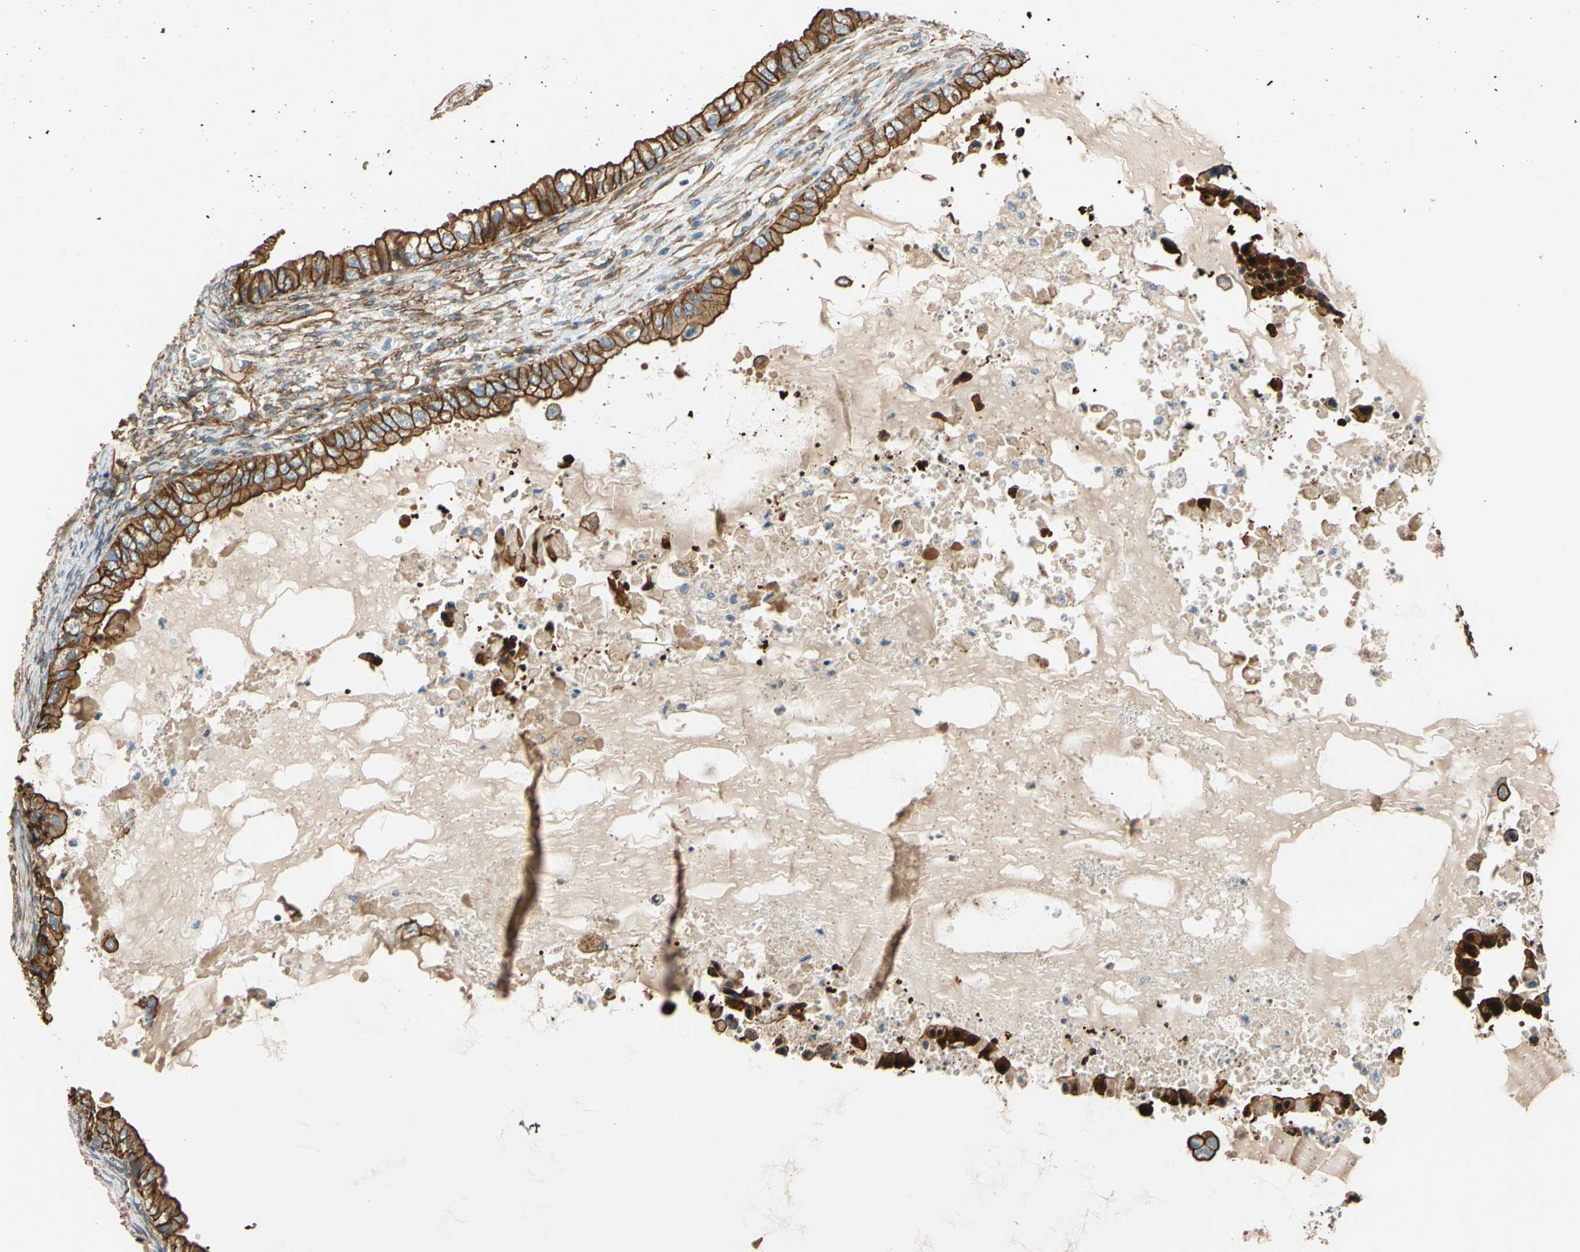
{"staining": {"intensity": "strong", "quantity": ">75%", "location": "cytoplasmic/membranous"}, "tissue": "ovarian cancer", "cell_type": "Tumor cells", "image_type": "cancer", "snomed": [{"axis": "morphology", "description": "Cystadenocarcinoma, mucinous, NOS"}, {"axis": "topography", "description": "Ovary"}], "caption": "Mucinous cystadenocarcinoma (ovarian) stained for a protein demonstrates strong cytoplasmic/membranous positivity in tumor cells. The staining was performed using DAB (3,3'-diaminobenzidine), with brown indicating positive protein expression. Nuclei are stained blue with hematoxylin.", "gene": "SPTAN1", "patient": {"sex": "female", "age": 80}}